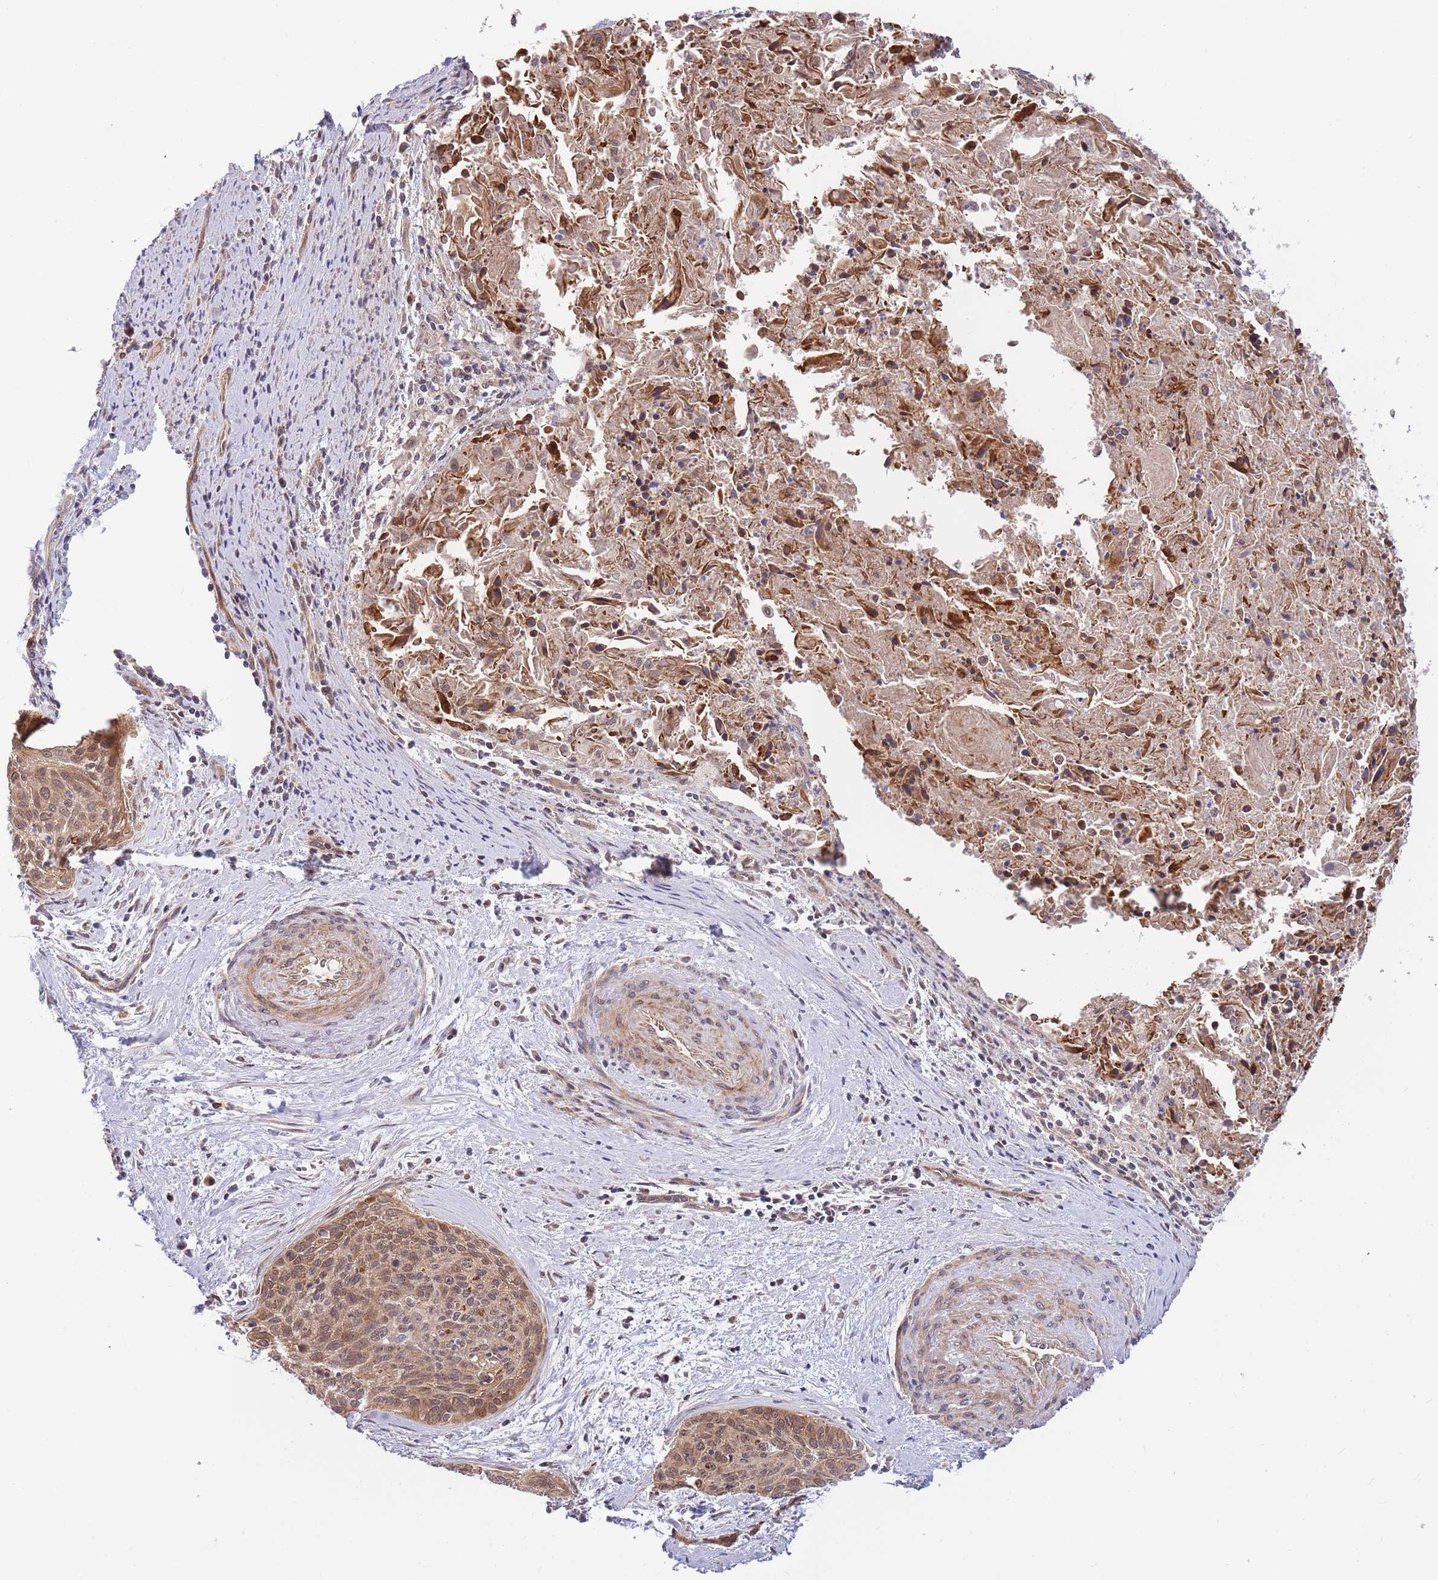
{"staining": {"intensity": "moderate", "quantity": ">75%", "location": "cytoplasmic/membranous,nuclear"}, "tissue": "cervical cancer", "cell_type": "Tumor cells", "image_type": "cancer", "snomed": [{"axis": "morphology", "description": "Squamous cell carcinoma, NOS"}, {"axis": "topography", "description": "Cervix"}], "caption": "The histopathology image shows a brown stain indicating the presence of a protein in the cytoplasmic/membranous and nuclear of tumor cells in cervical squamous cell carcinoma. (DAB IHC with brightfield microscopy, high magnification).", "gene": "HAUS3", "patient": {"sex": "female", "age": 55}}